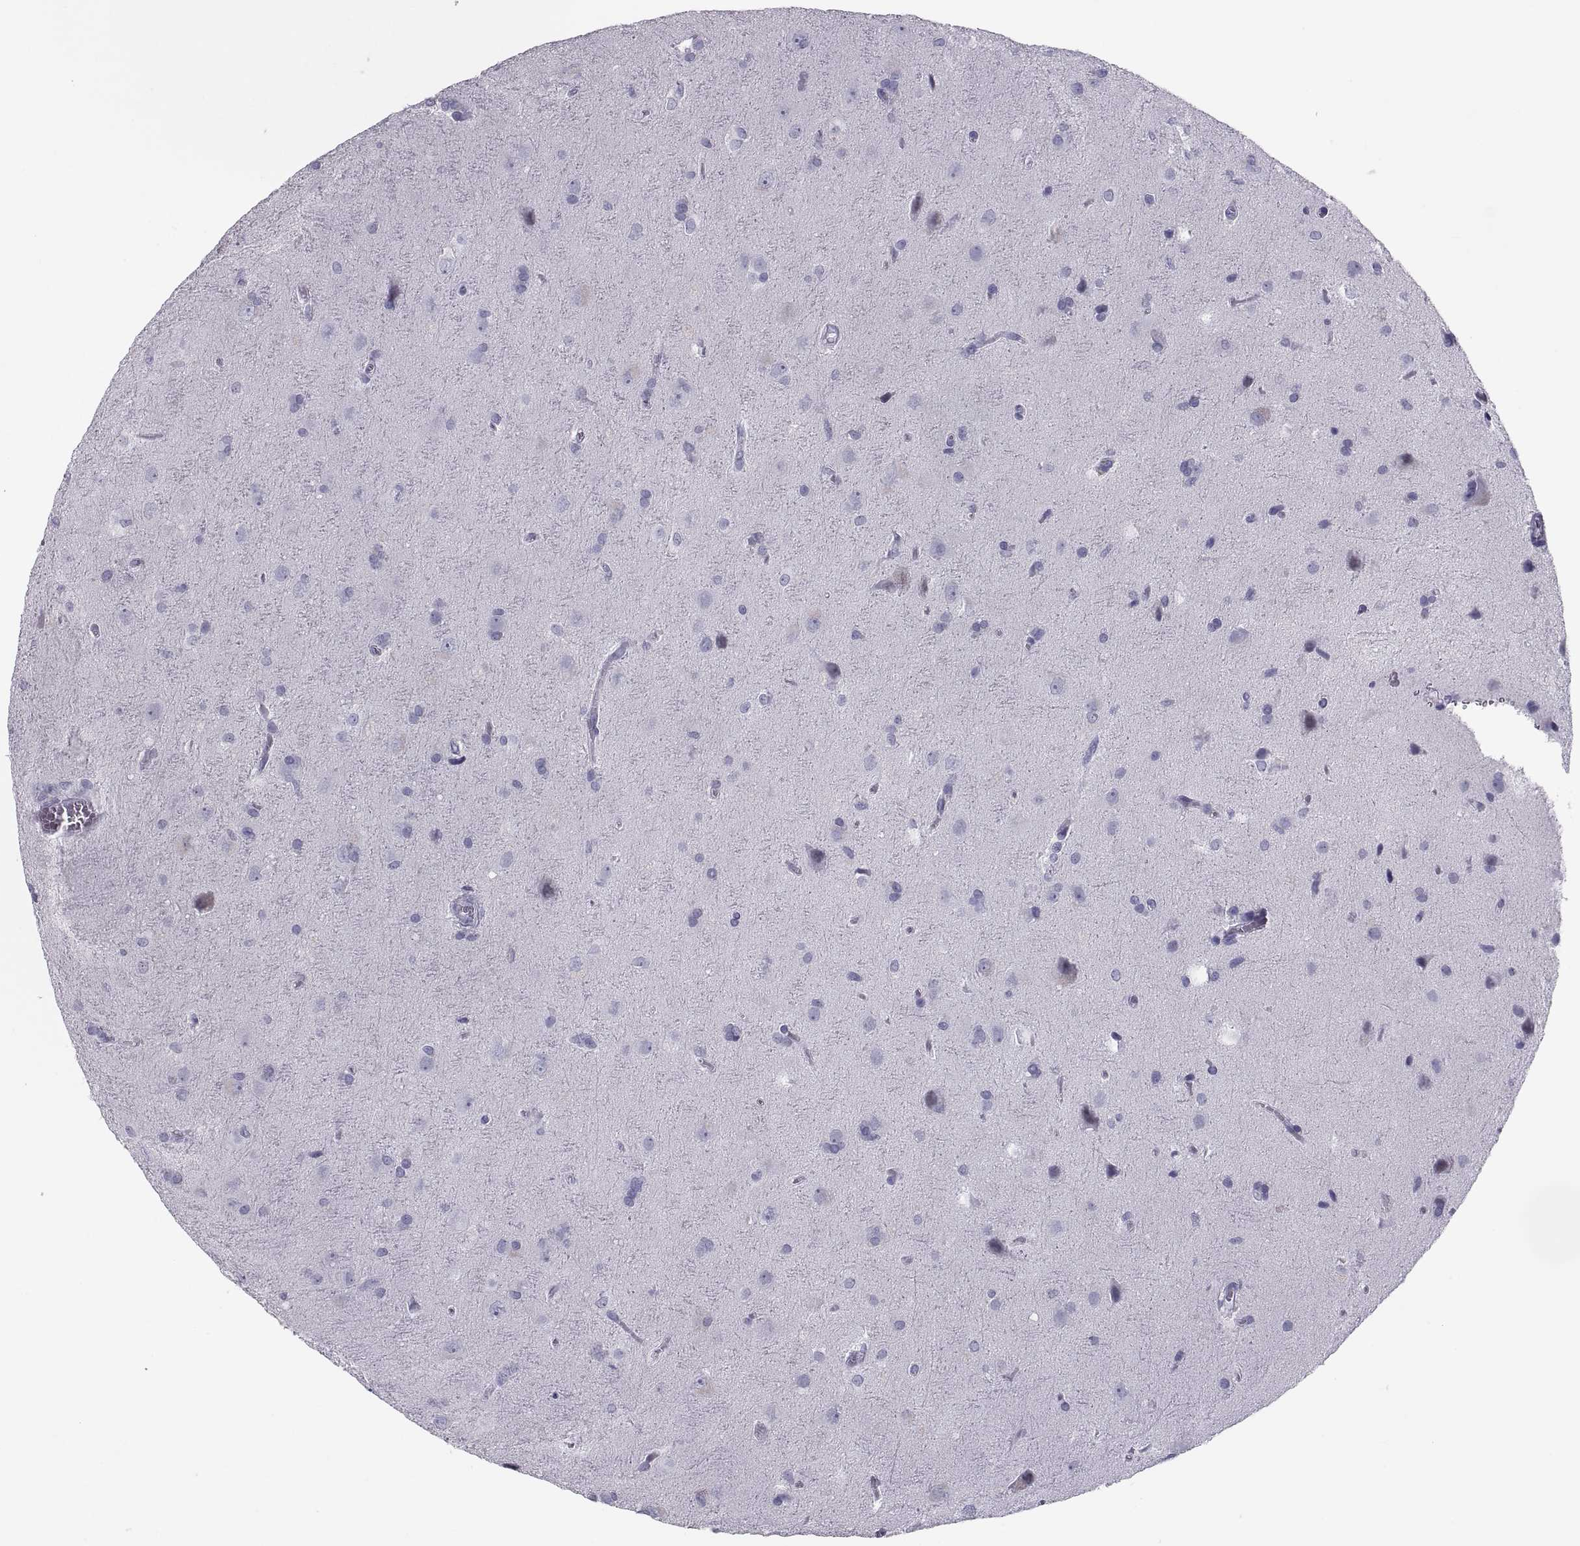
{"staining": {"intensity": "negative", "quantity": "none", "location": "none"}, "tissue": "glioma", "cell_type": "Tumor cells", "image_type": "cancer", "snomed": [{"axis": "morphology", "description": "Glioma, malignant, Low grade"}, {"axis": "topography", "description": "Brain"}], "caption": "Immunohistochemical staining of human malignant glioma (low-grade) demonstrates no significant positivity in tumor cells.", "gene": "CRISP1", "patient": {"sex": "male", "age": 58}}